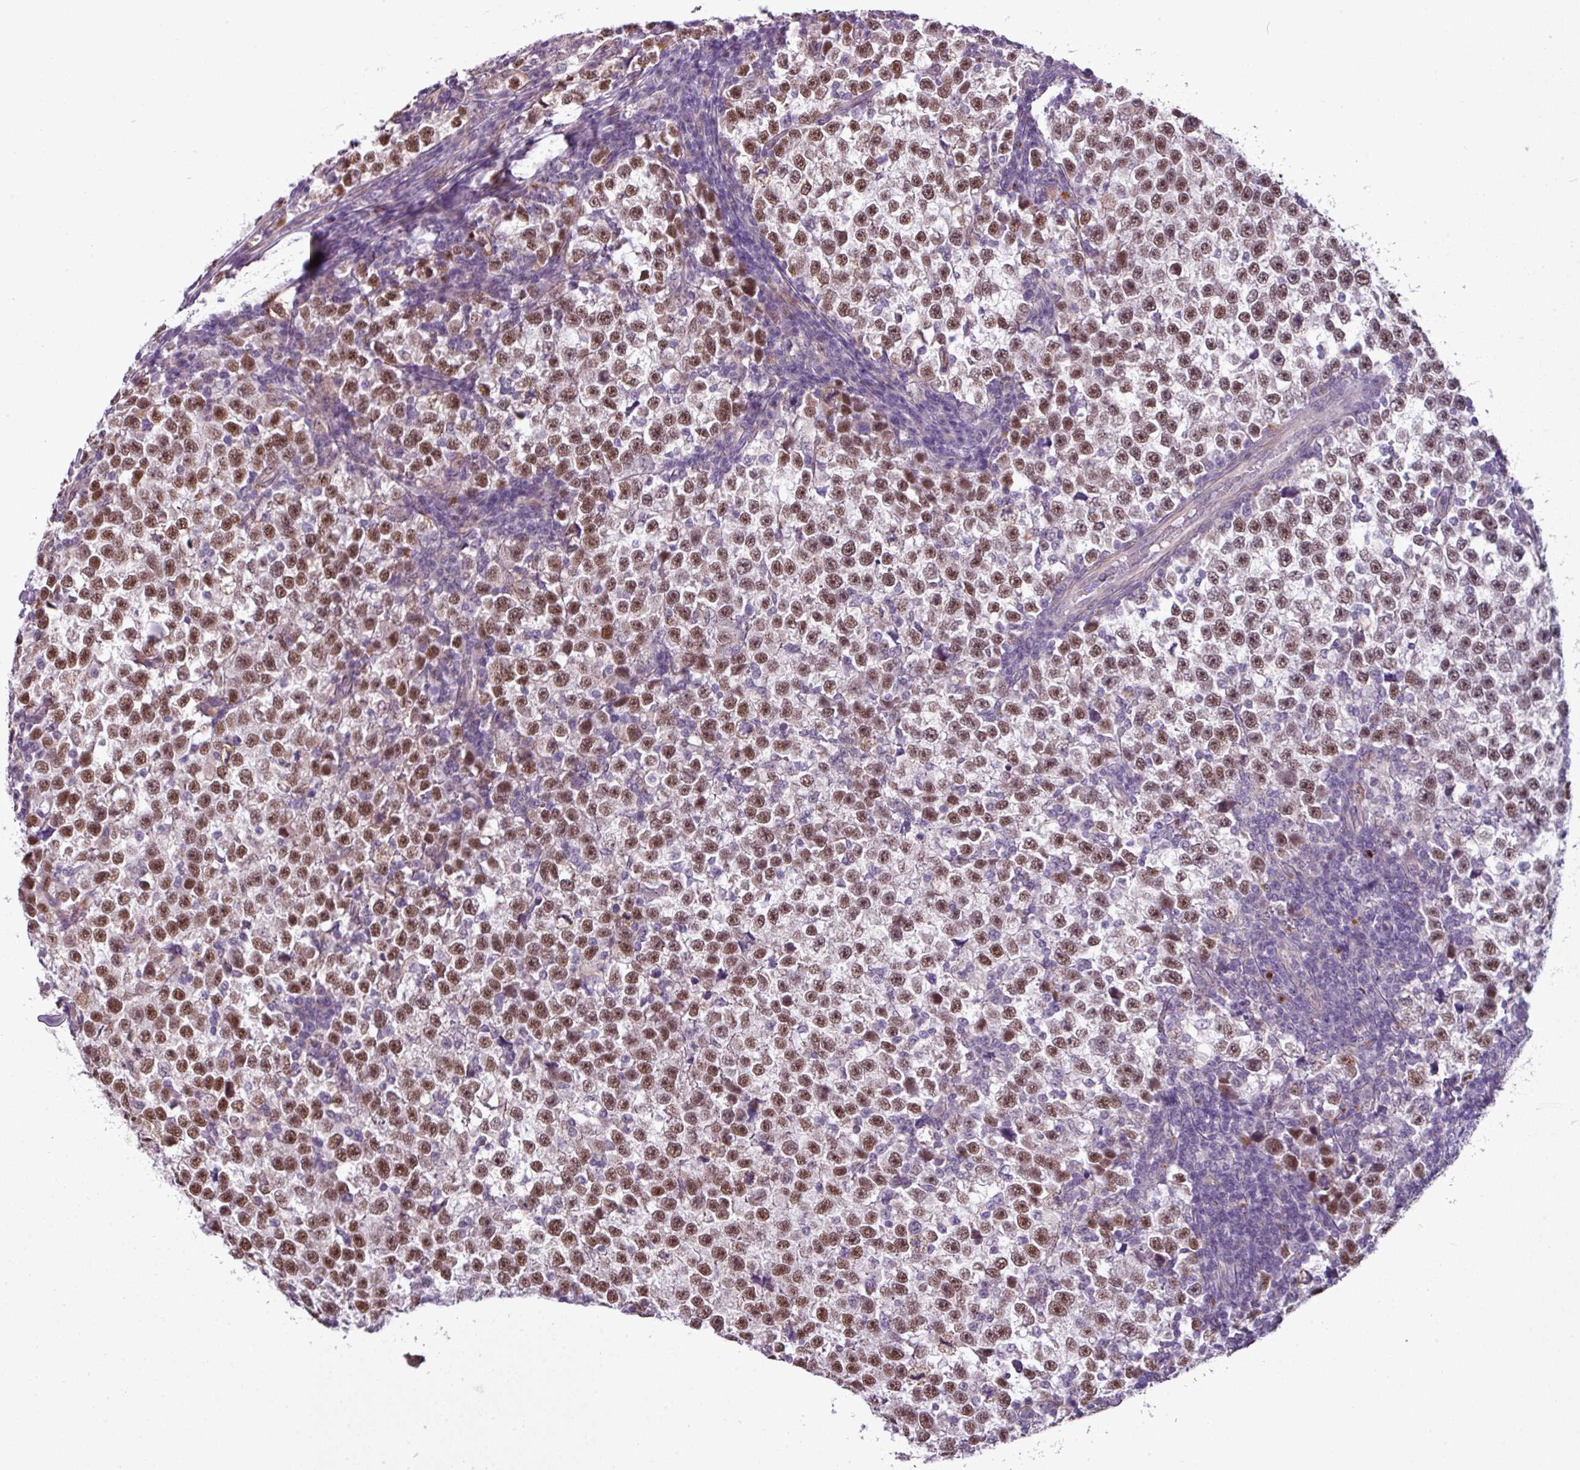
{"staining": {"intensity": "strong", "quantity": ">75%", "location": "nuclear"}, "tissue": "testis cancer", "cell_type": "Tumor cells", "image_type": "cancer", "snomed": [{"axis": "morphology", "description": "Normal tissue, NOS"}, {"axis": "morphology", "description": "Seminoma, NOS"}, {"axis": "topography", "description": "Testis"}], "caption": "A micrograph showing strong nuclear expression in about >75% of tumor cells in testis cancer, as visualized by brown immunohistochemical staining.", "gene": "ZNF217", "patient": {"sex": "male", "age": 43}}